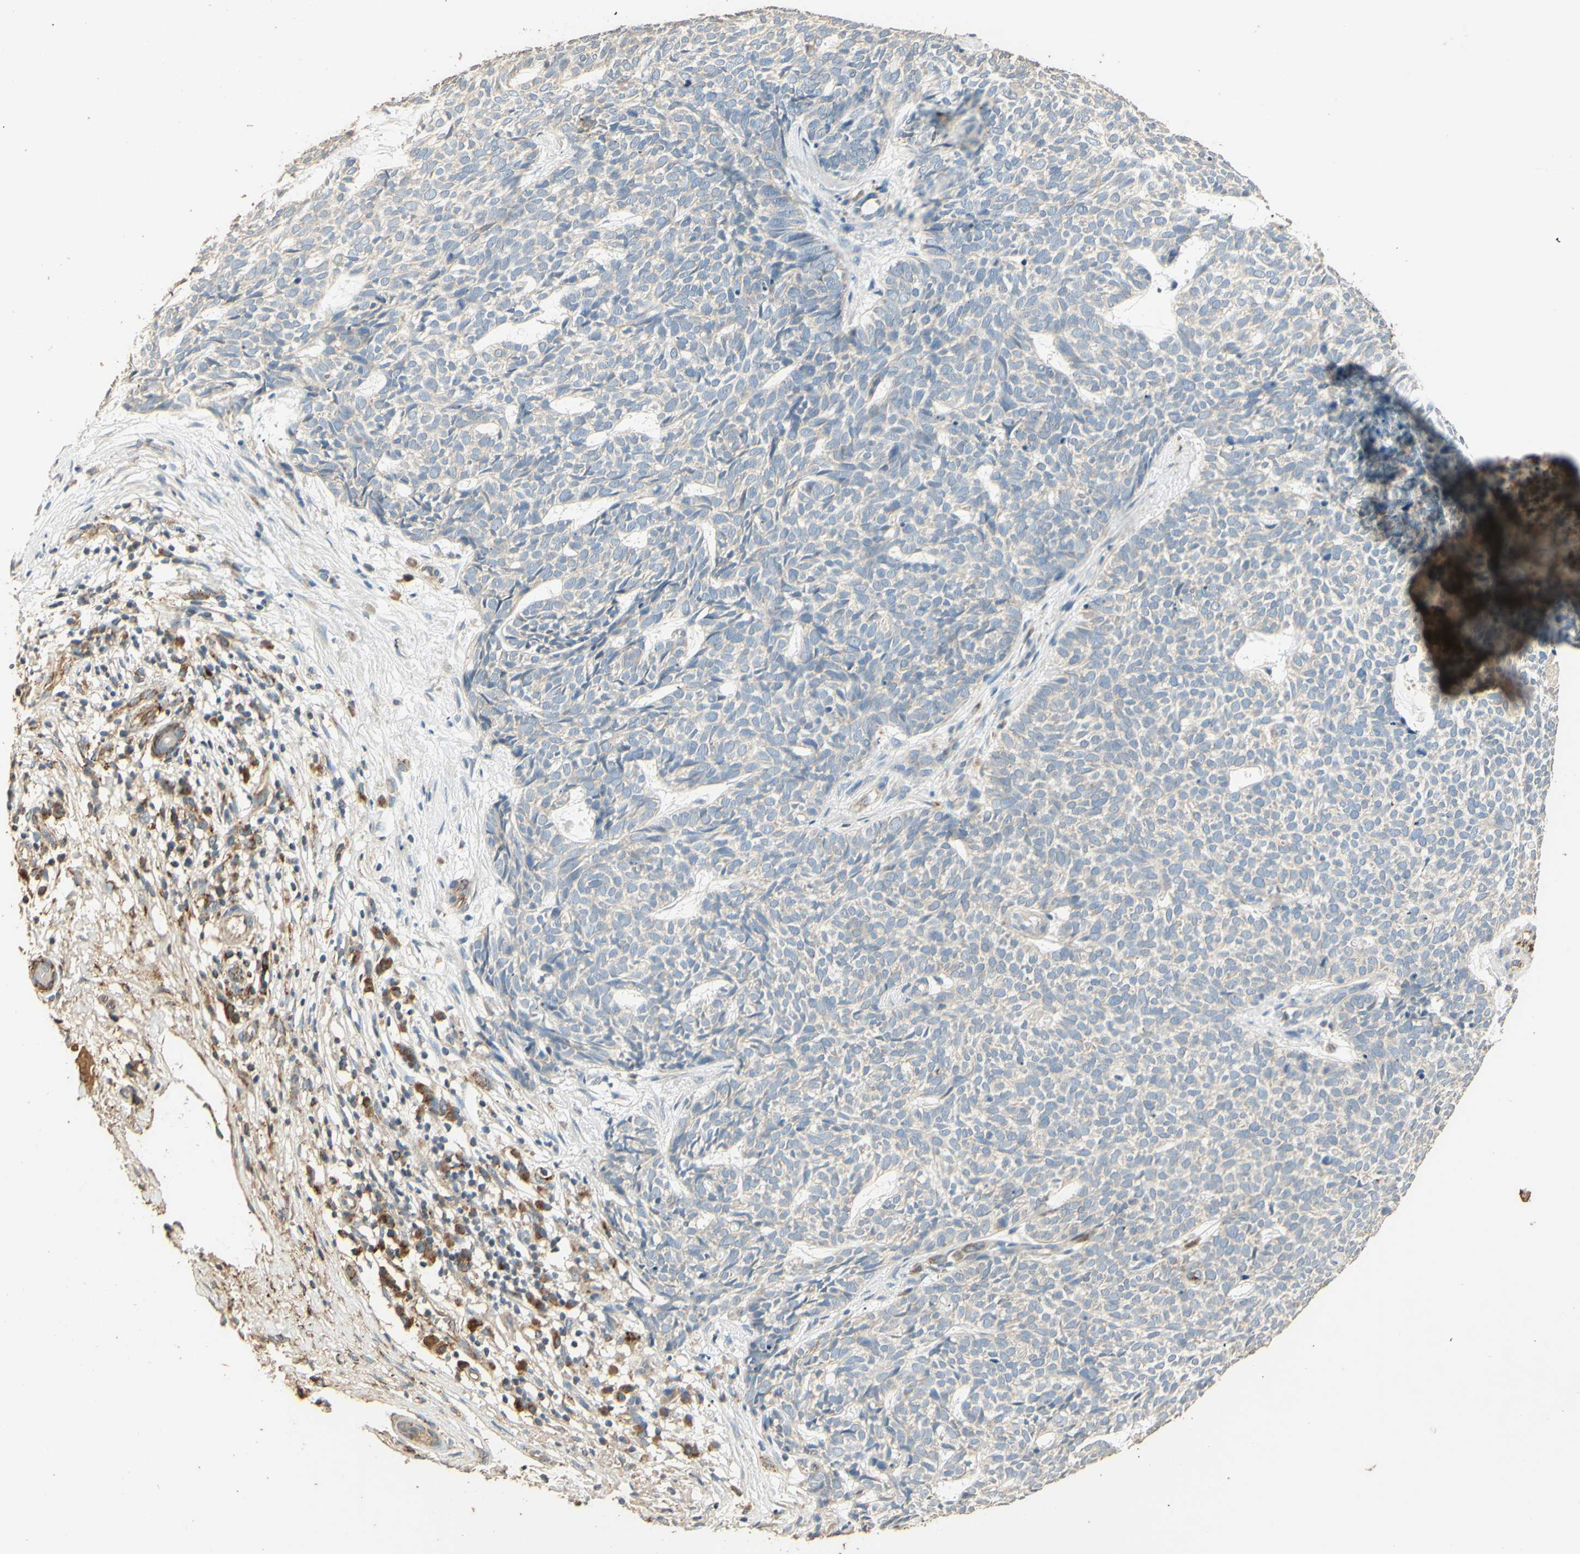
{"staining": {"intensity": "negative", "quantity": "none", "location": "none"}, "tissue": "skin cancer", "cell_type": "Tumor cells", "image_type": "cancer", "snomed": [{"axis": "morphology", "description": "Basal cell carcinoma"}, {"axis": "topography", "description": "Skin"}], "caption": "Tumor cells show no significant protein expression in skin cancer. The staining is performed using DAB brown chromogen with nuclei counter-stained in using hematoxylin.", "gene": "ARHGEF17", "patient": {"sex": "female", "age": 84}}